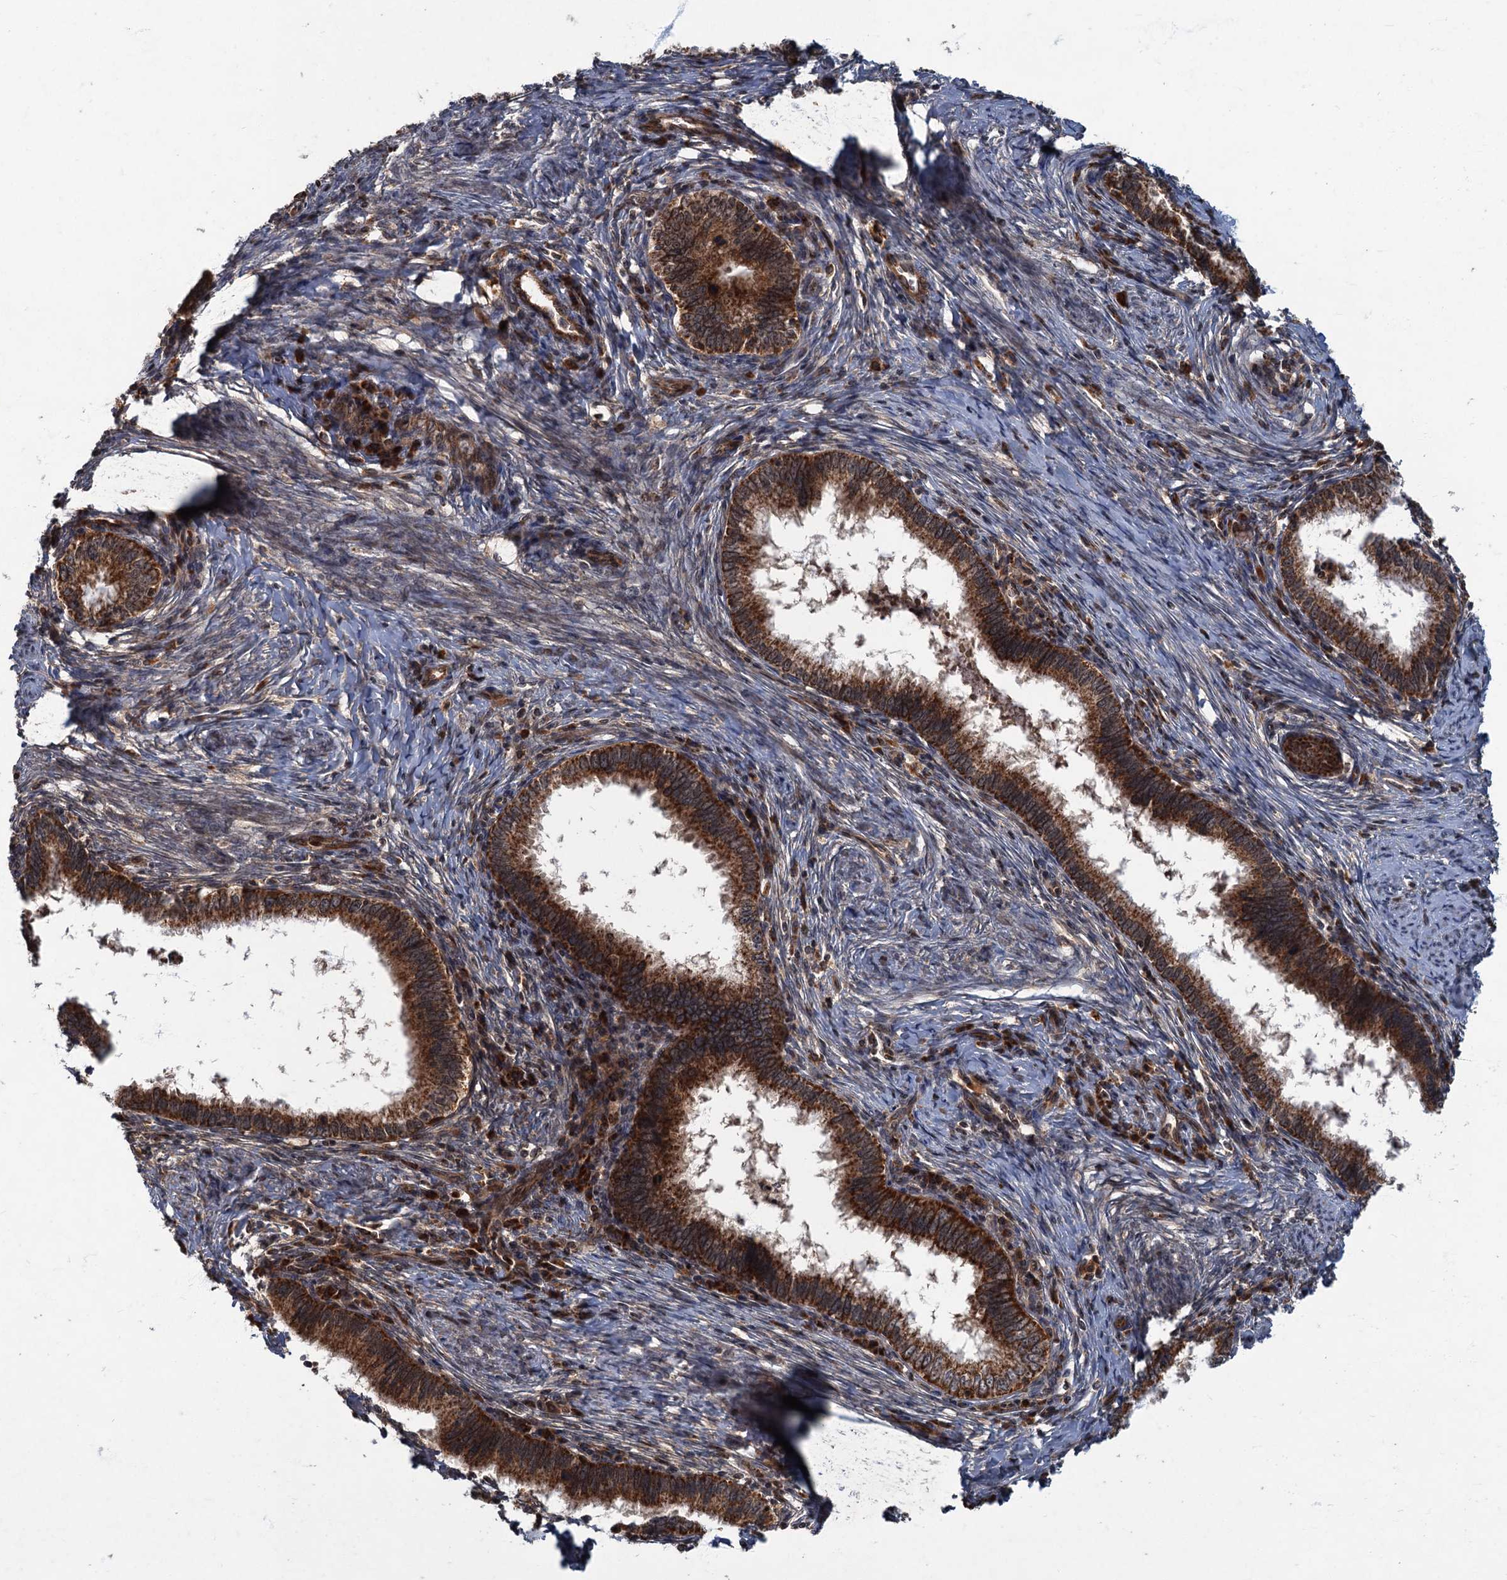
{"staining": {"intensity": "strong", "quantity": ">75%", "location": "cytoplasmic/membranous"}, "tissue": "cervical cancer", "cell_type": "Tumor cells", "image_type": "cancer", "snomed": [{"axis": "morphology", "description": "Adenocarcinoma, NOS"}, {"axis": "topography", "description": "Cervix"}], "caption": "Immunohistochemistry (IHC) micrograph of neoplastic tissue: human cervical cancer stained using immunohistochemistry (IHC) displays high levels of strong protein expression localized specifically in the cytoplasmic/membranous of tumor cells, appearing as a cytoplasmic/membranous brown color.", "gene": "SLC11A2", "patient": {"sex": "female", "age": 36}}